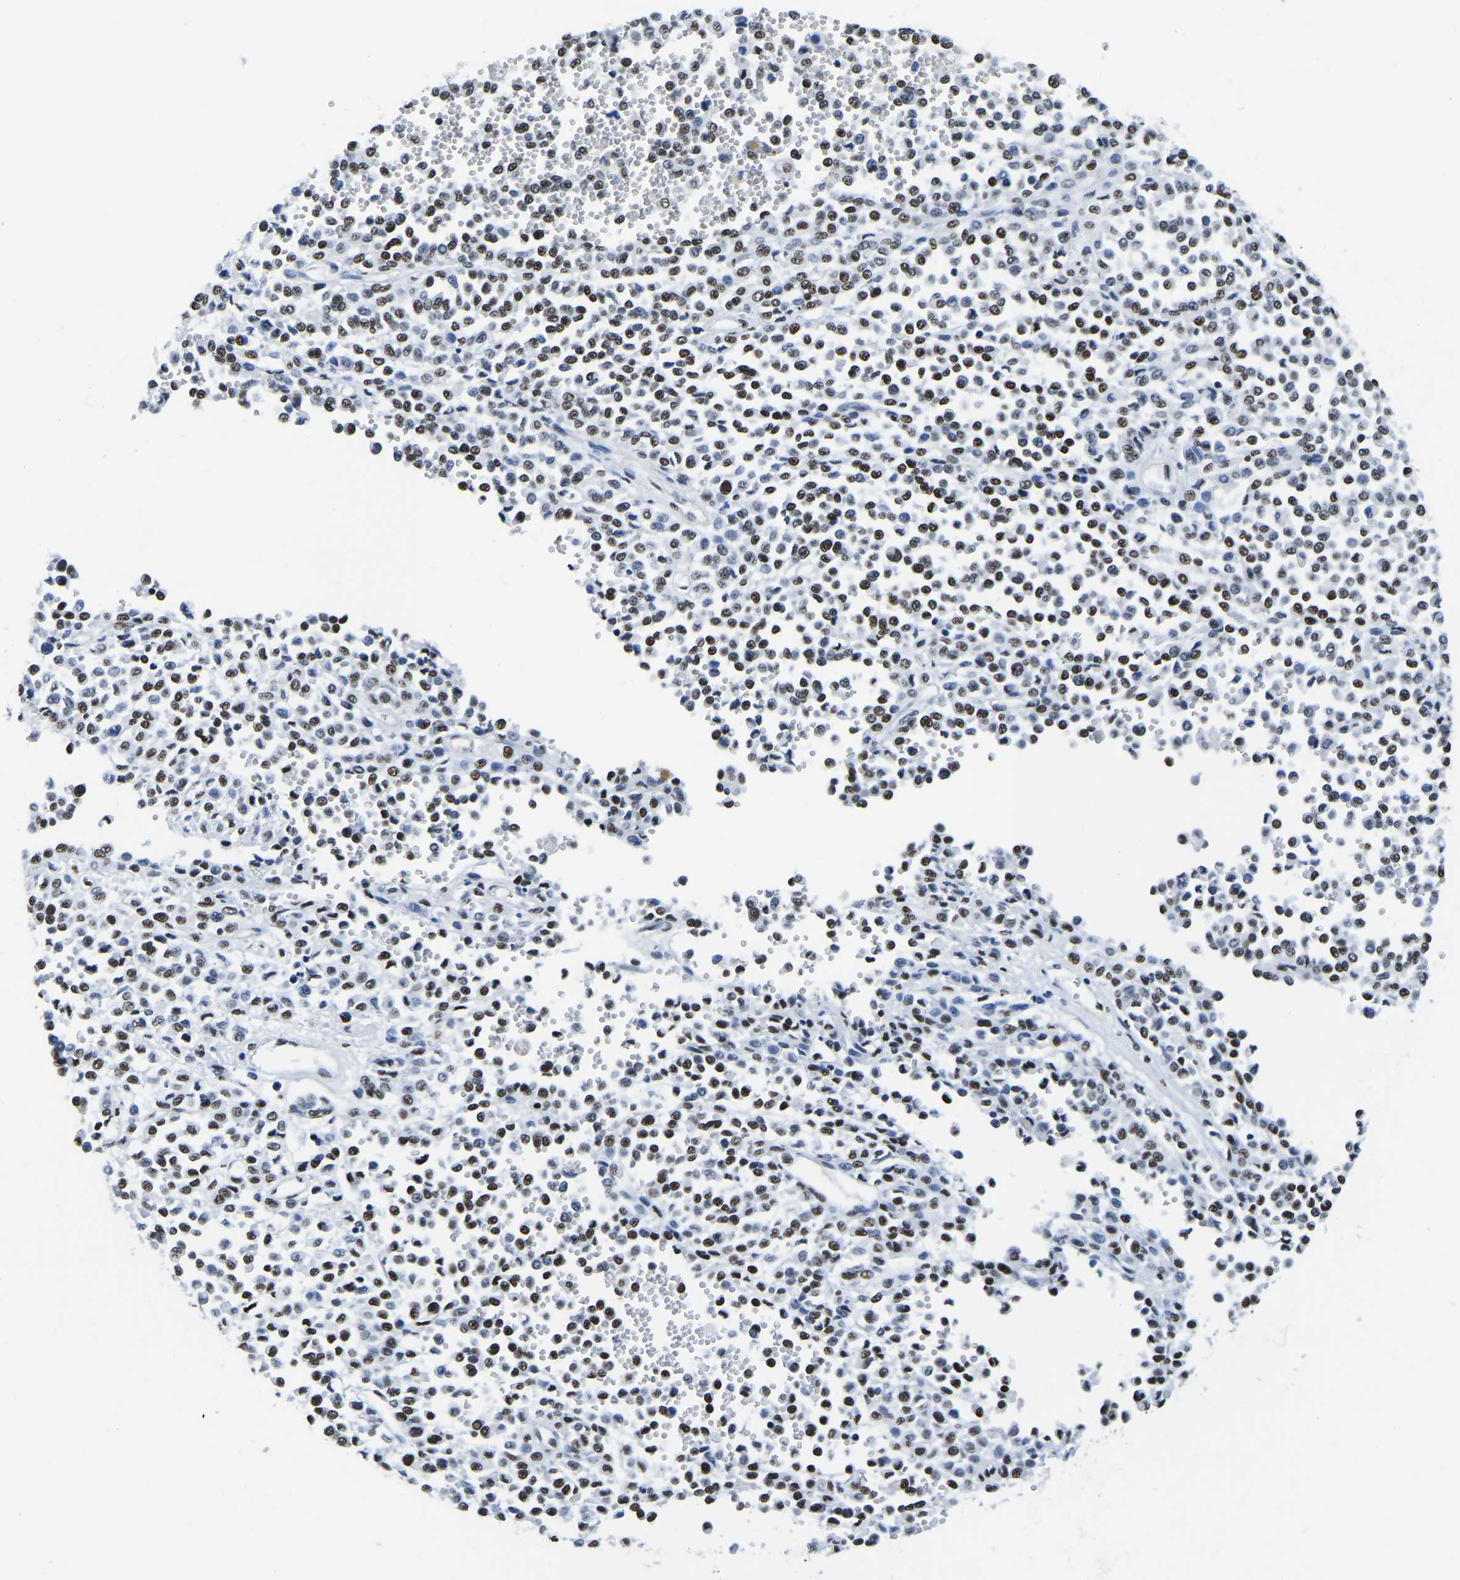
{"staining": {"intensity": "moderate", "quantity": ">75%", "location": "nuclear"}, "tissue": "melanoma", "cell_type": "Tumor cells", "image_type": "cancer", "snomed": [{"axis": "morphology", "description": "Malignant melanoma, Metastatic site"}, {"axis": "topography", "description": "Pancreas"}], "caption": "Melanoma stained for a protein exhibits moderate nuclear positivity in tumor cells. Using DAB (brown) and hematoxylin (blue) stains, captured at high magnification using brightfield microscopy.", "gene": "UBA1", "patient": {"sex": "female", "age": 30}}